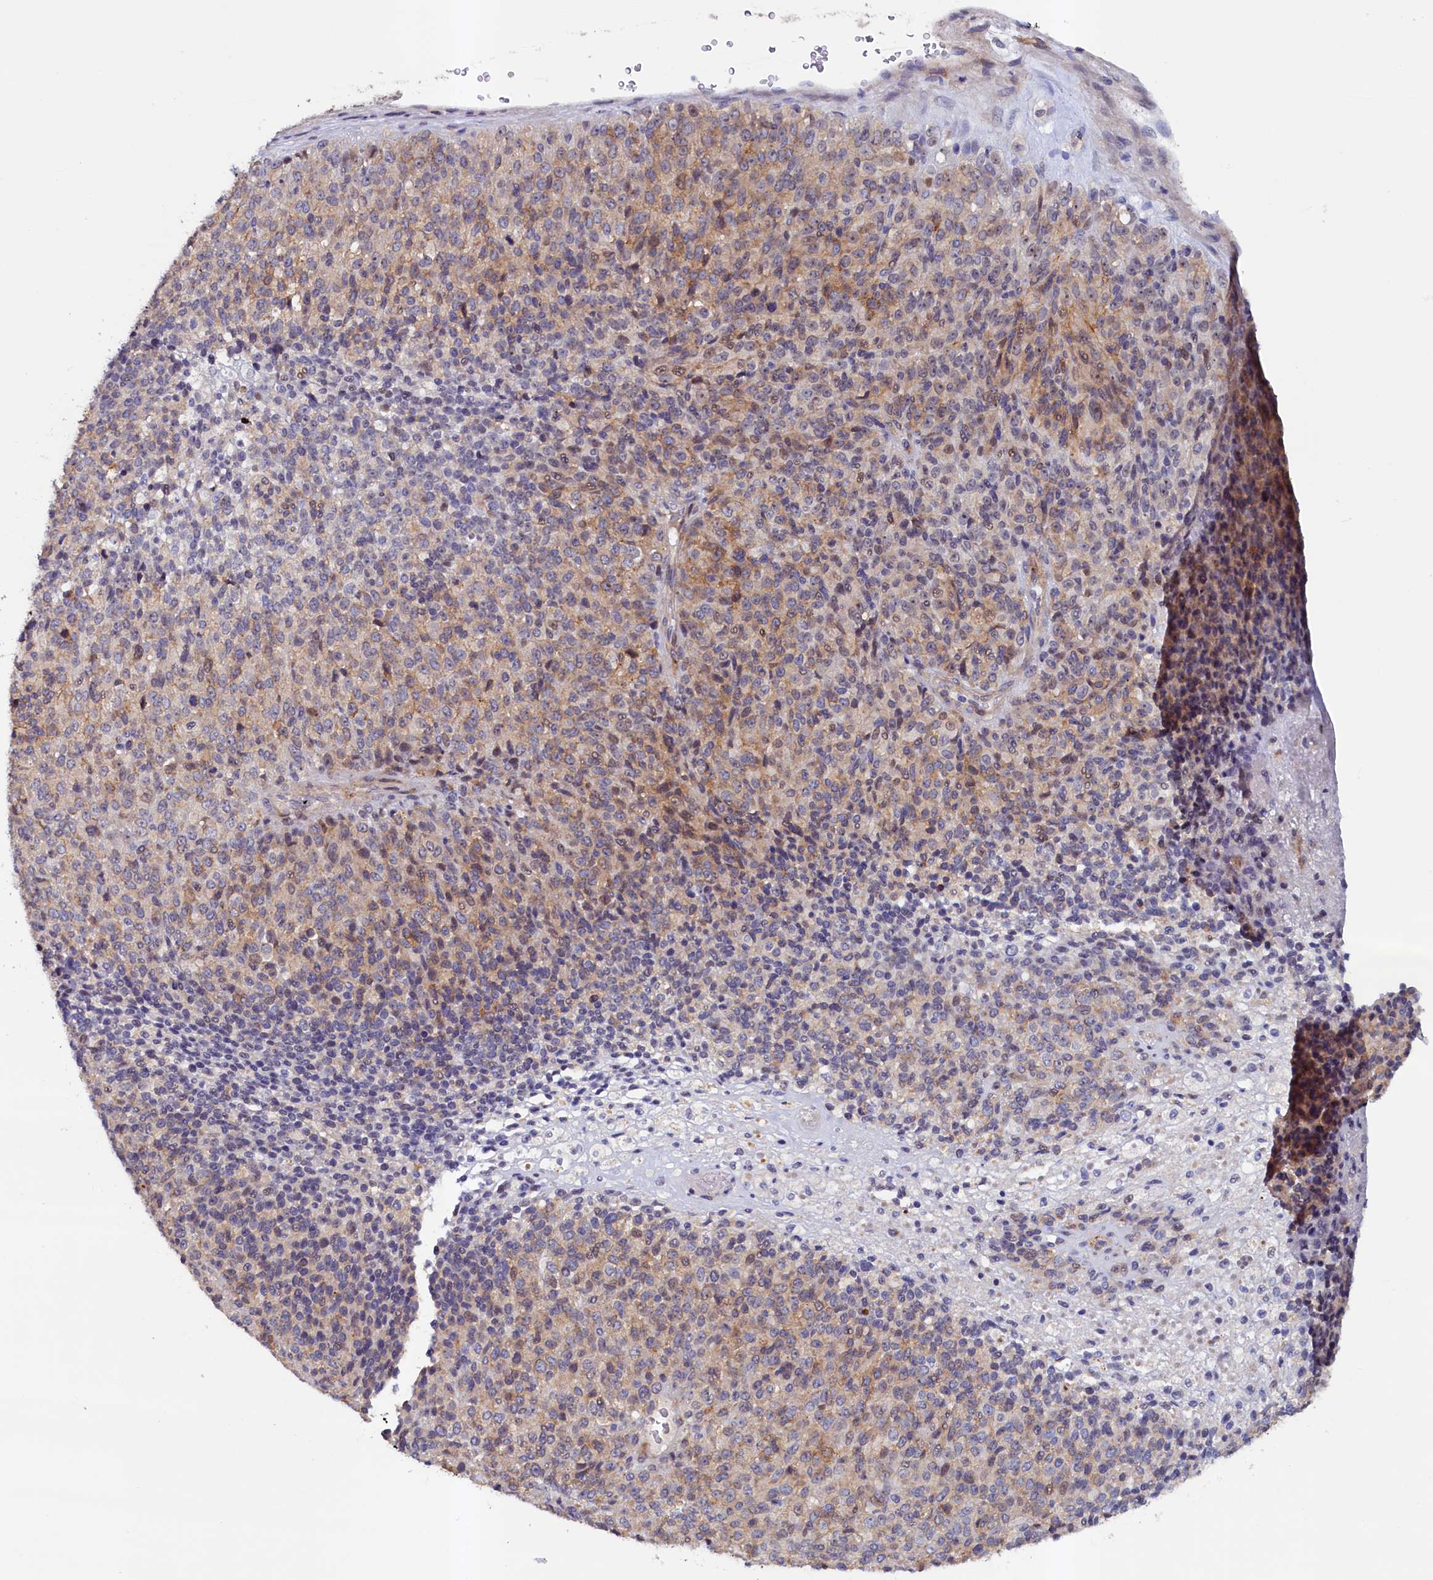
{"staining": {"intensity": "weak", "quantity": ">75%", "location": "cytoplasmic/membranous"}, "tissue": "melanoma", "cell_type": "Tumor cells", "image_type": "cancer", "snomed": [{"axis": "morphology", "description": "Malignant melanoma, Metastatic site"}, {"axis": "topography", "description": "Brain"}], "caption": "An immunohistochemistry micrograph of tumor tissue is shown. Protein staining in brown labels weak cytoplasmic/membranous positivity in malignant melanoma (metastatic site) within tumor cells.", "gene": "PACSIN3", "patient": {"sex": "female", "age": 56}}